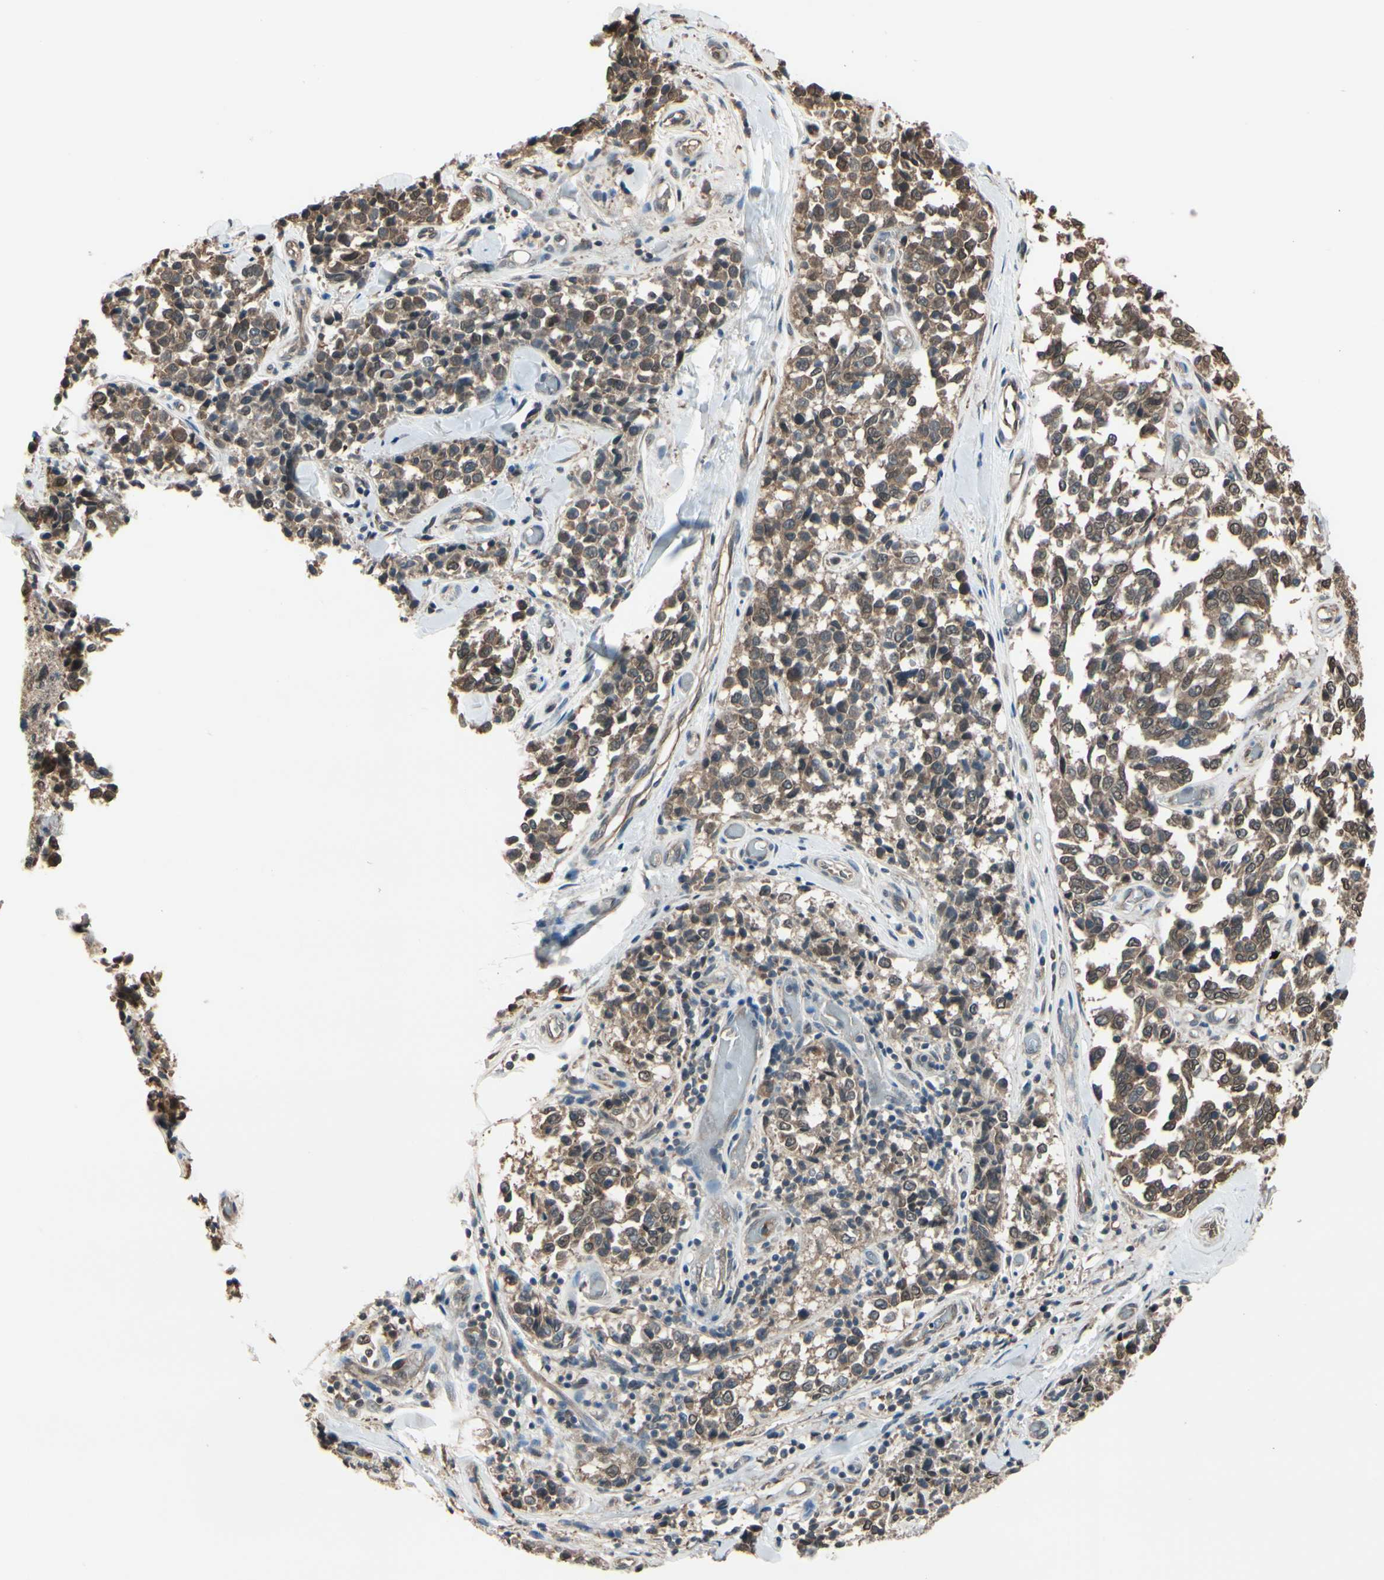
{"staining": {"intensity": "moderate", "quantity": ">75%", "location": "cytoplasmic/membranous"}, "tissue": "melanoma", "cell_type": "Tumor cells", "image_type": "cancer", "snomed": [{"axis": "morphology", "description": "Malignant melanoma, NOS"}, {"axis": "topography", "description": "Skin"}], "caption": "Approximately >75% of tumor cells in human melanoma demonstrate moderate cytoplasmic/membranous protein staining as visualized by brown immunohistochemical staining.", "gene": "PNPLA7", "patient": {"sex": "female", "age": 64}}